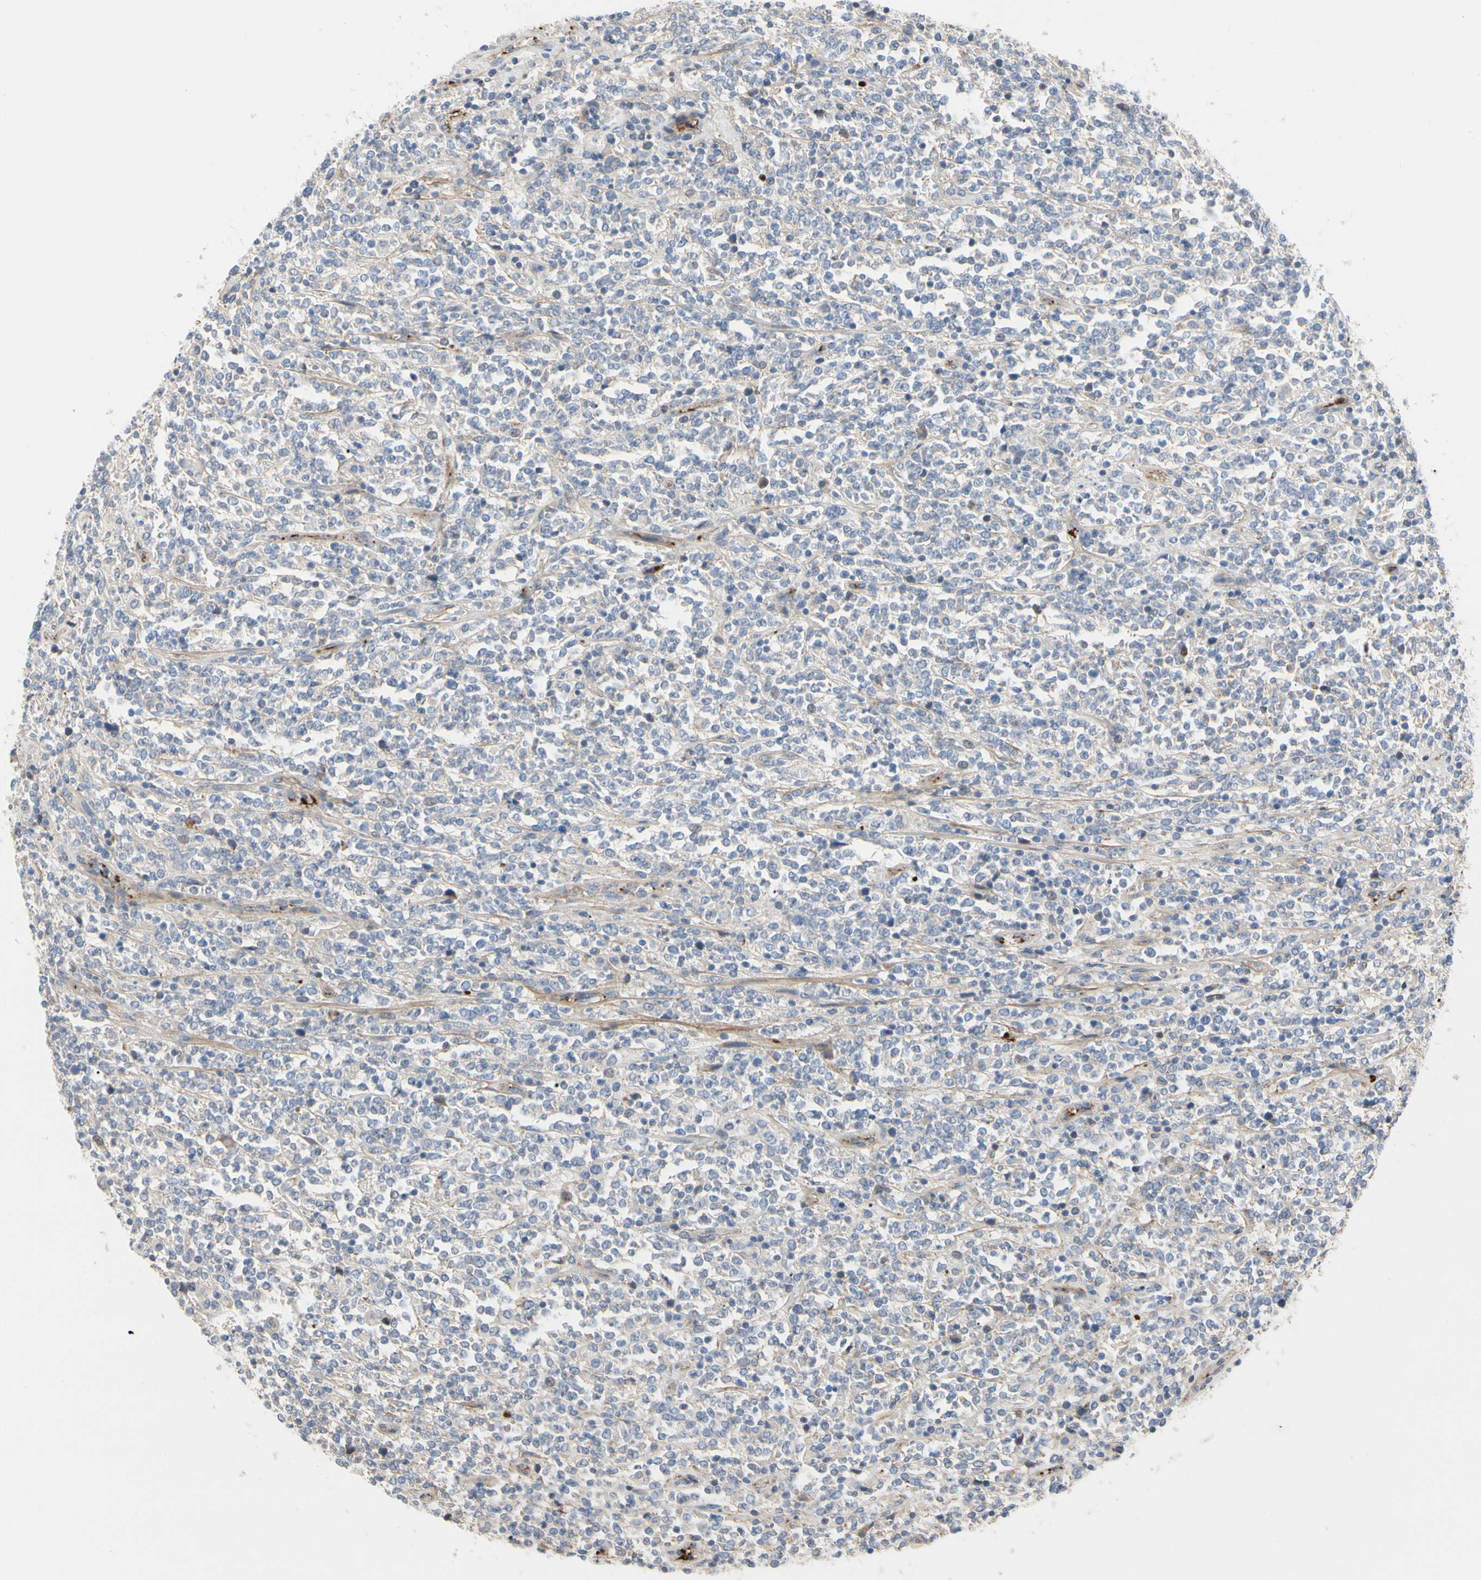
{"staining": {"intensity": "negative", "quantity": "none", "location": "none"}, "tissue": "lymphoma", "cell_type": "Tumor cells", "image_type": "cancer", "snomed": [{"axis": "morphology", "description": "Malignant lymphoma, non-Hodgkin's type, High grade"}, {"axis": "topography", "description": "Soft tissue"}], "caption": "Tumor cells show no significant staining in malignant lymphoma, non-Hodgkin's type (high-grade).", "gene": "FGB", "patient": {"sex": "male", "age": 18}}